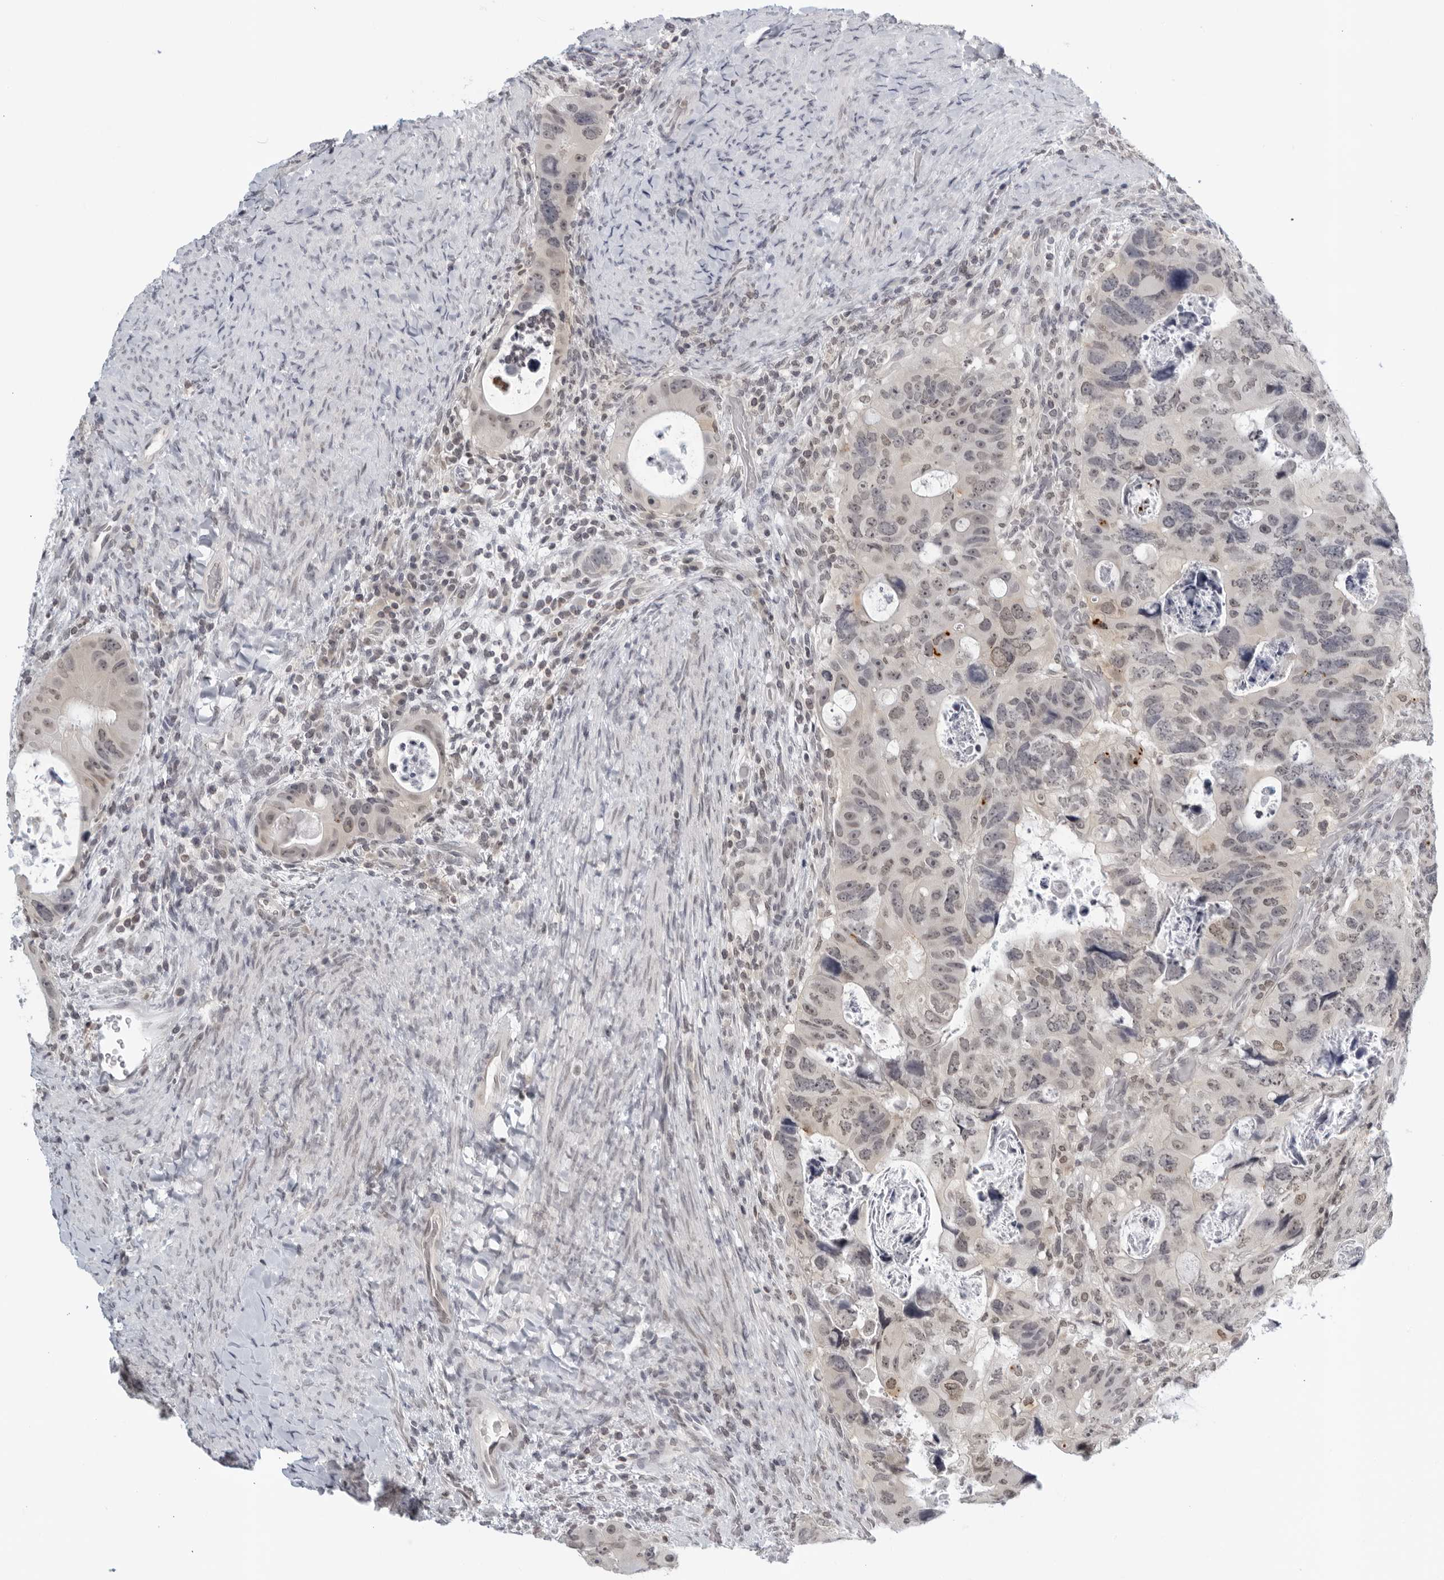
{"staining": {"intensity": "weak", "quantity": "25%-75%", "location": "nuclear"}, "tissue": "colorectal cancer", "cell_type": "Tumor cells", "image_type": "cancer", "snomed": [{"axis": "morphology", "description": "Adenocarcinoma, NOS"}, {"axis": "topography", "description": "Rectum"}], "caption": "A low amount of weak nuclear positivity is present in approximately 25%-75% of tumor cells in adenocarcinoma (colorectal) tissue.", "gene": "CC2D1B", "patient": {"sex": "male", "age": 59}}